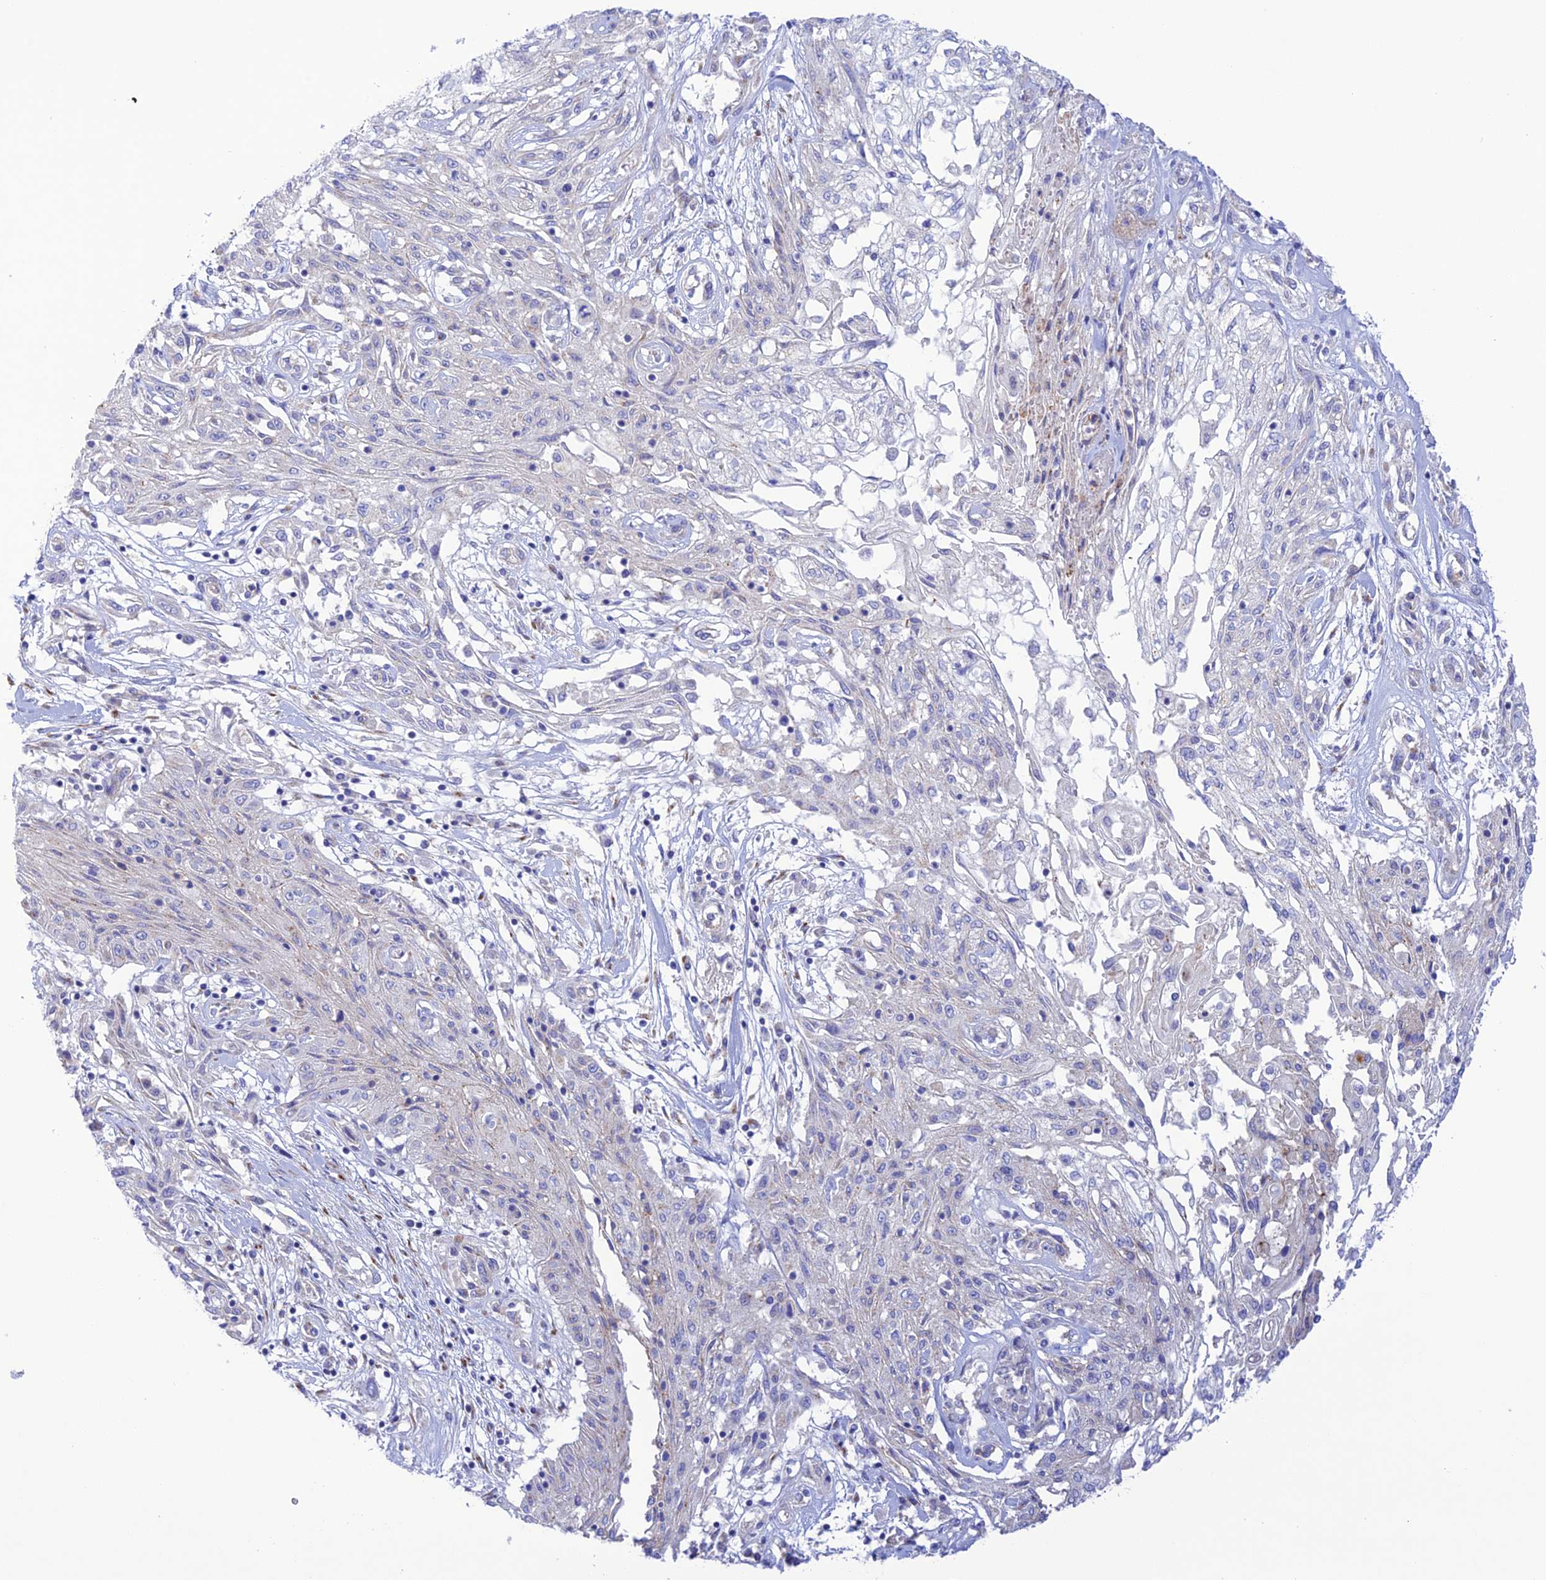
{"staining": {"intensity": "negative", "quantity": "none", "location": "none"}, "tissue": "skin cancer", "cell_type": "Tumor cells", "image_type": "cancer", "snomed": [{"axis": "morphology", "description": "Squamous cell carcinoma, NOS"}, {"axis": "morphology", "description": "Squamous cell carcinoma, metastatic, NOS"}, {"axis": "topography", "description": "Skin"}, {"axis": "topography", "description": "Lymph node"}], "caption": "An immunohistochemistry image of skin cancer is shown. There is no staining in tumor cells of skin cancer.", "gene": "CHSY3", "patient": {"sex": "male", "age": 75}}